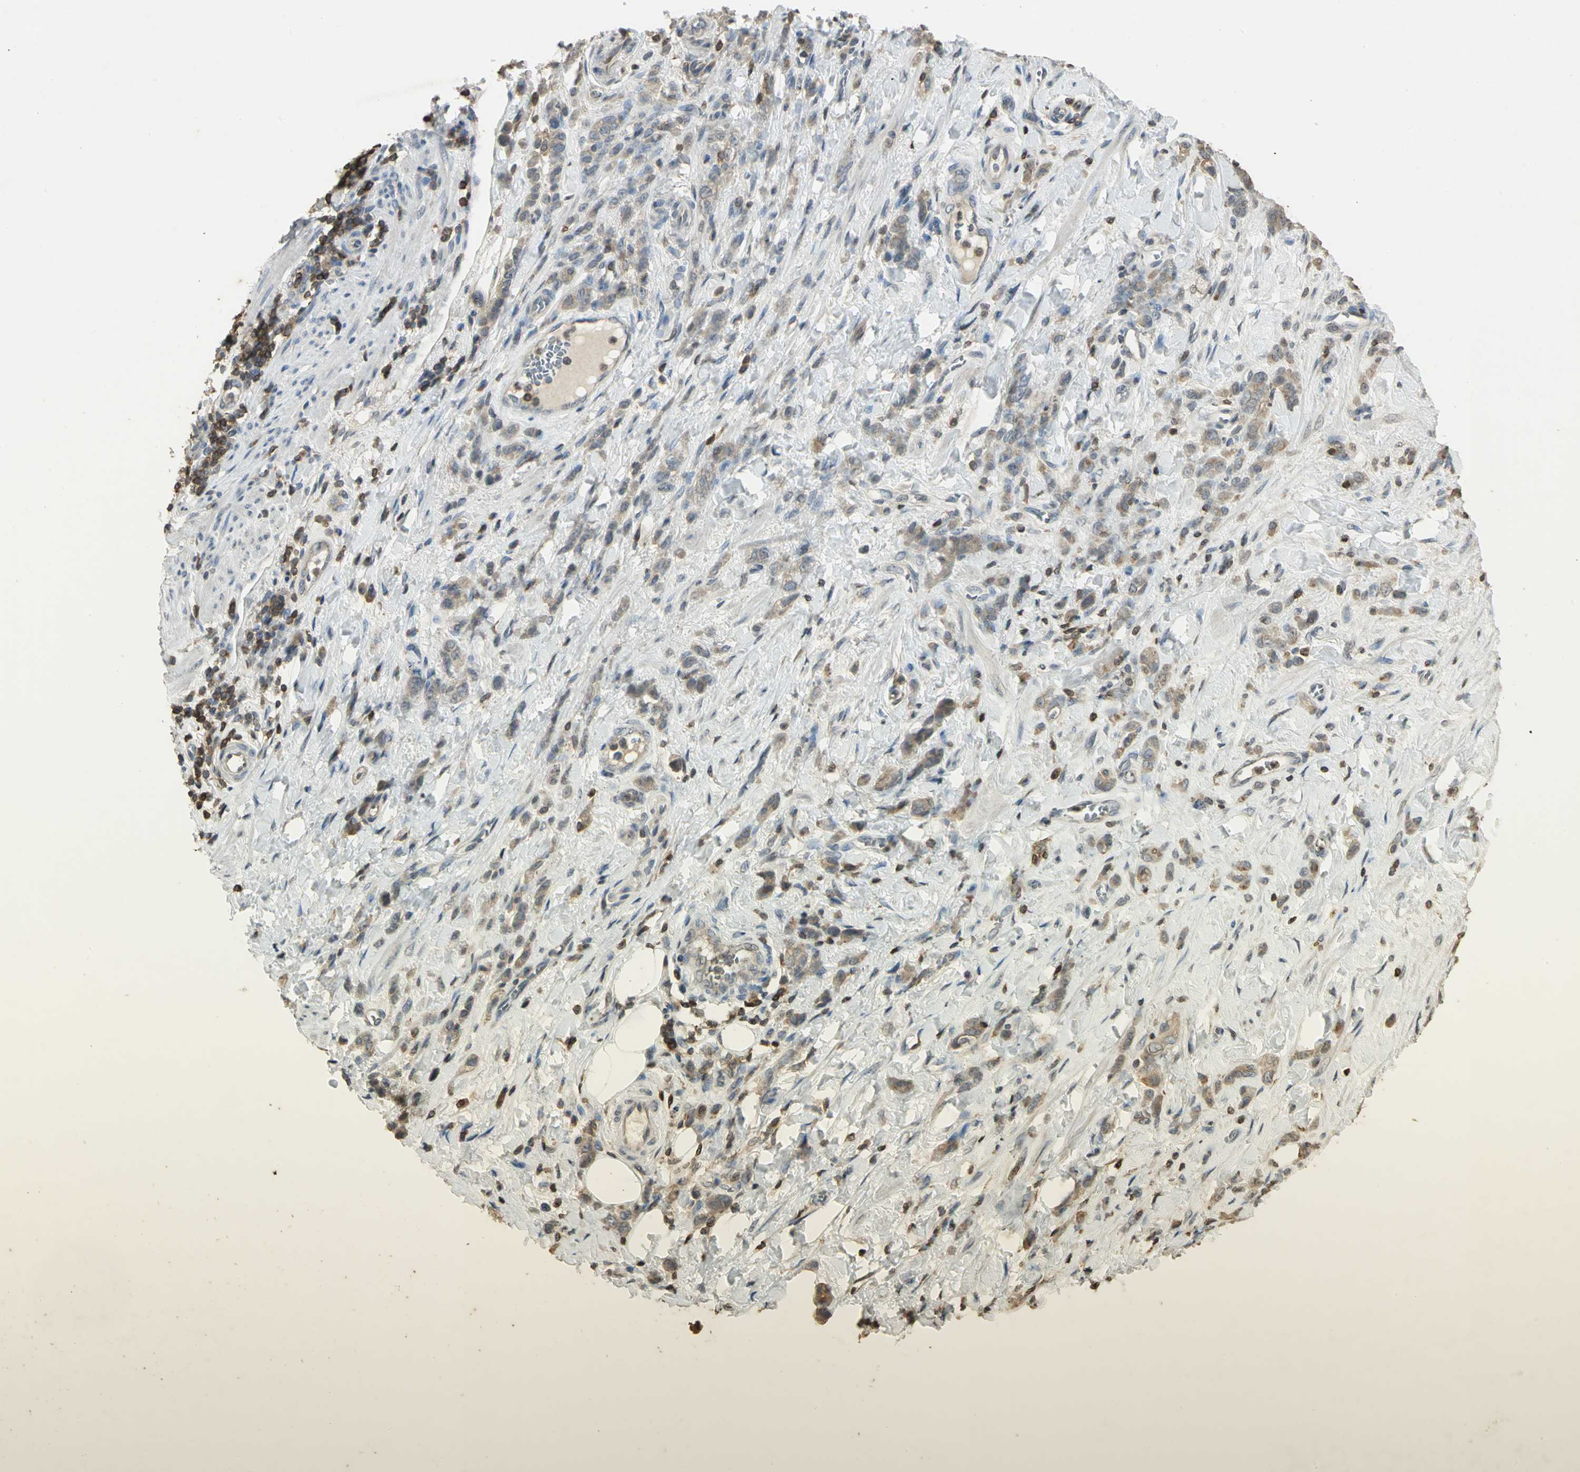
{"staining": {"intensity": "weak", "quantity": "<25%", "location": "cytoplasmic/membranous"}, "tissue": "stomach cancer", "cell_type": "Tumor cells", "image_type": "cancer", "snomed": [{"axis": "morphology", "description": "Adenocarcinoma, NOS"}, {"axis": "topography", "description": "Stomach"}], "caption": "Immunohistochemistry image of adenocarcinoma (stomach) stained for a protein (brown), which reveals no positivity in tumor cells.", "gene": "IL16", "patient": {"sex": "male", "age": 82}}